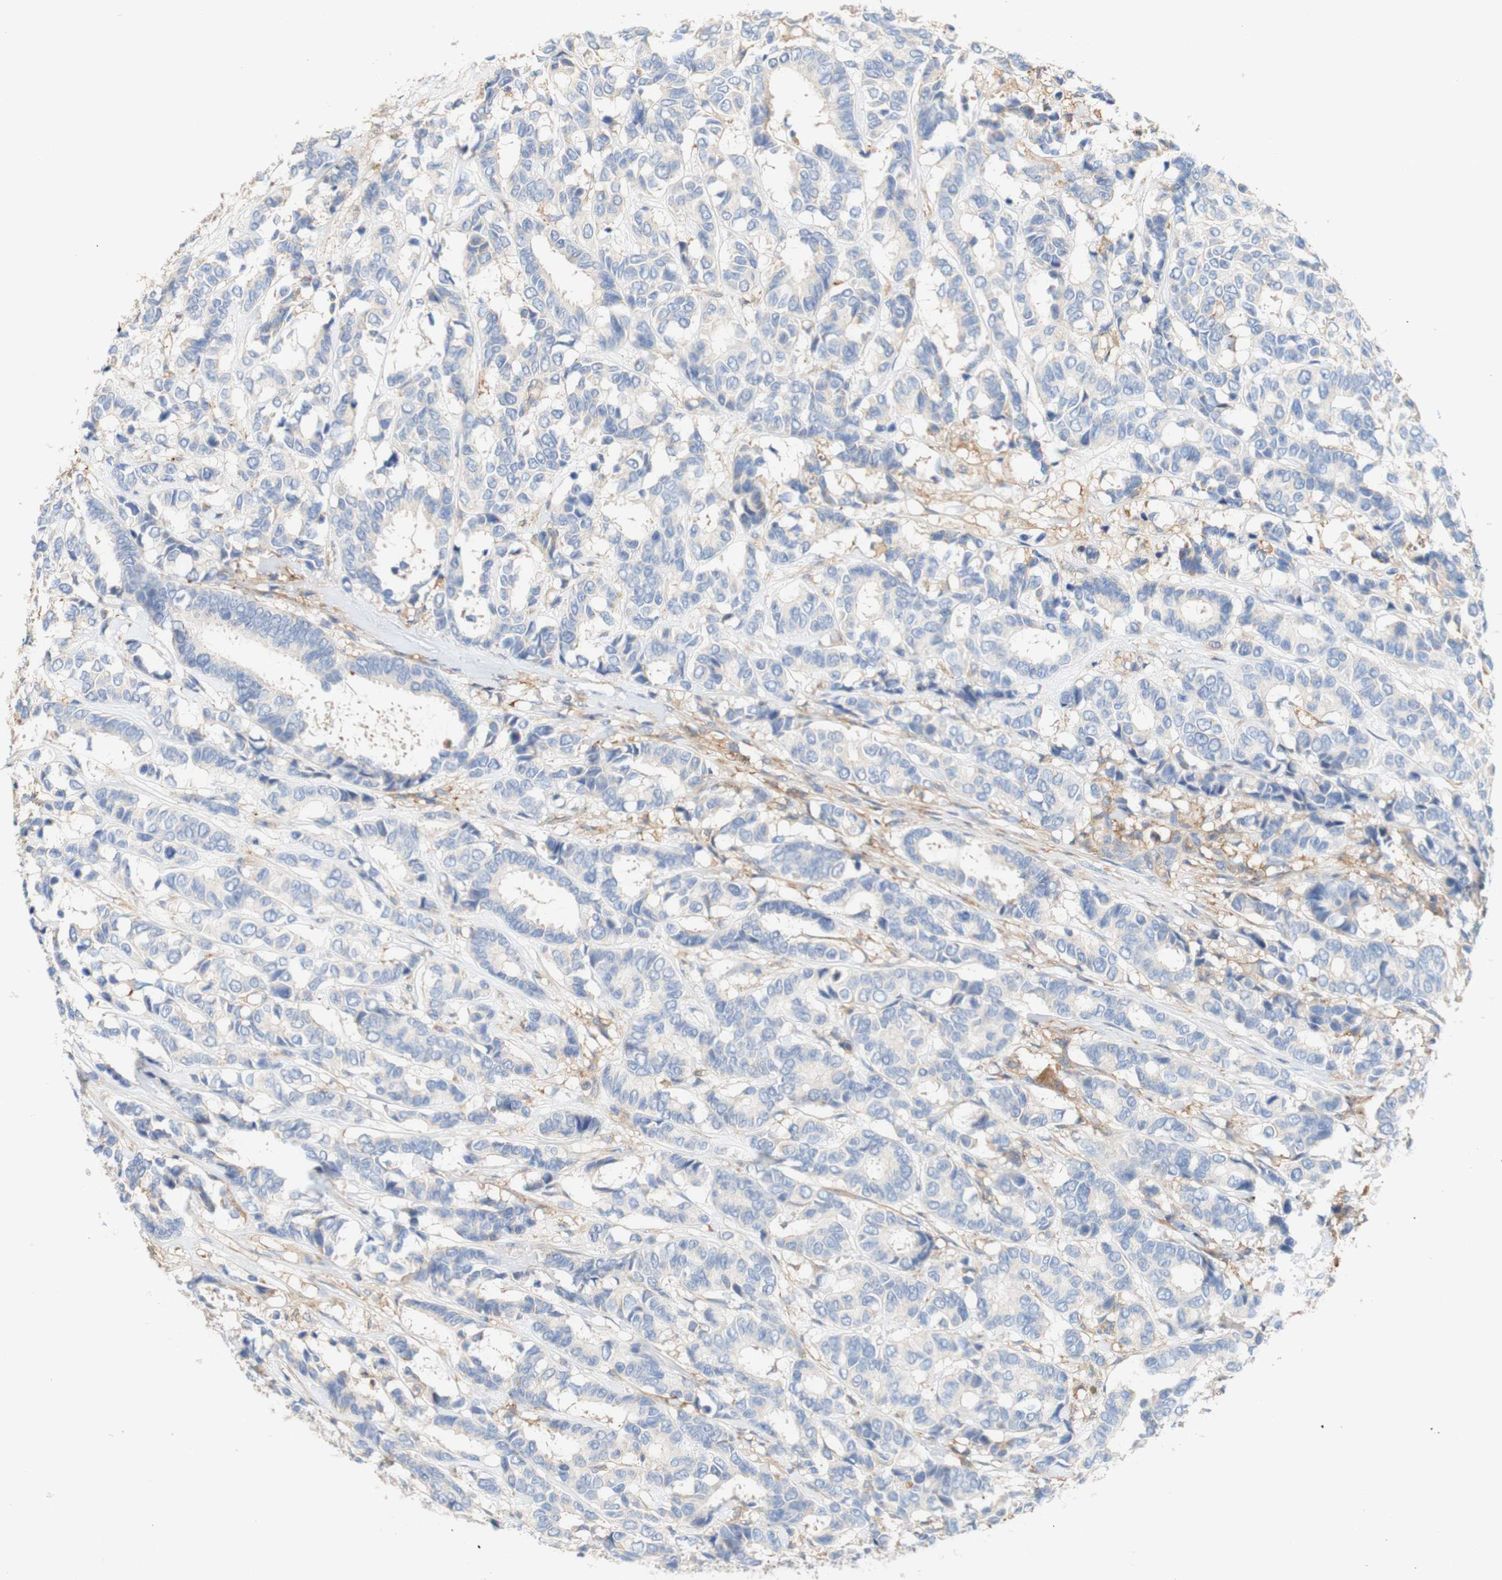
{"staining": {"intensity": "negative", "quantity": "none", "location": "none"}, "tissue": "breast cancer", "cell_type": "Tumor cells", "image_type": "cancer", "snomed": [{"axis": "morphology", "description": "Duct carcinoma"}, {"axis": "topography", "description": "Breast"}], "caption": "Breast intraductal carcinoma was stained to show a protein in brown. There is no significant staining in tumor cells.", "gene": "PCDH7", "patient": {"sex": "female", "age": 87}}